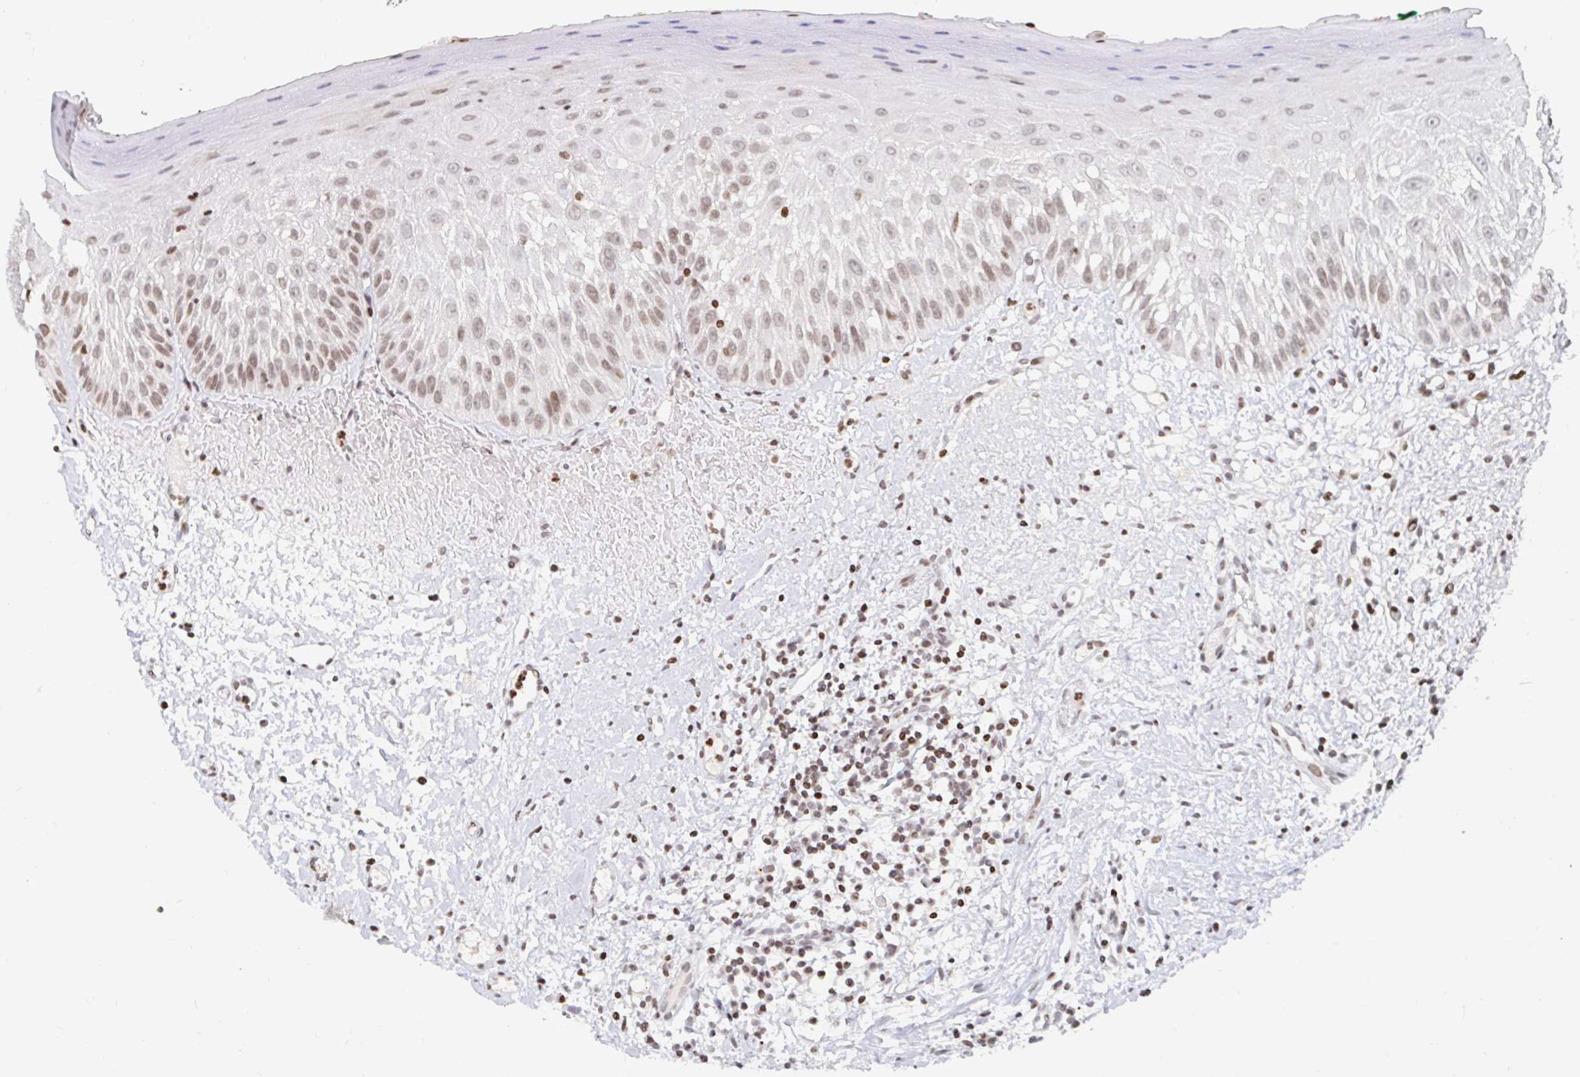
{"staining": {"intensity": "moderate", "quantity": "25%-75%", "location": "nuclear"}, "tissue": "oral mucosa", "cell_type": "Squamous epithelial cells", "image_type": "normal", "snomed": [{"axis": "morphology", "description": "Normal tissue, NOS"}, {"axis": "topography", "description": "Oral tissue"}, {"axis": "topography", "description": "Tounge, NOS"}], "caption": "Oral mucosa stained with DAB (3,3'-diaminobenzidine) immunohistochemistry shows medium levels of moderate nuclear expression in approximately 25%-75% of squamous epithelial cells. Ihc stains the protein in brown and the nuclei are stained blue.", "gene": "HOXC10", "patient": {"sex": "male", "age": 83}}